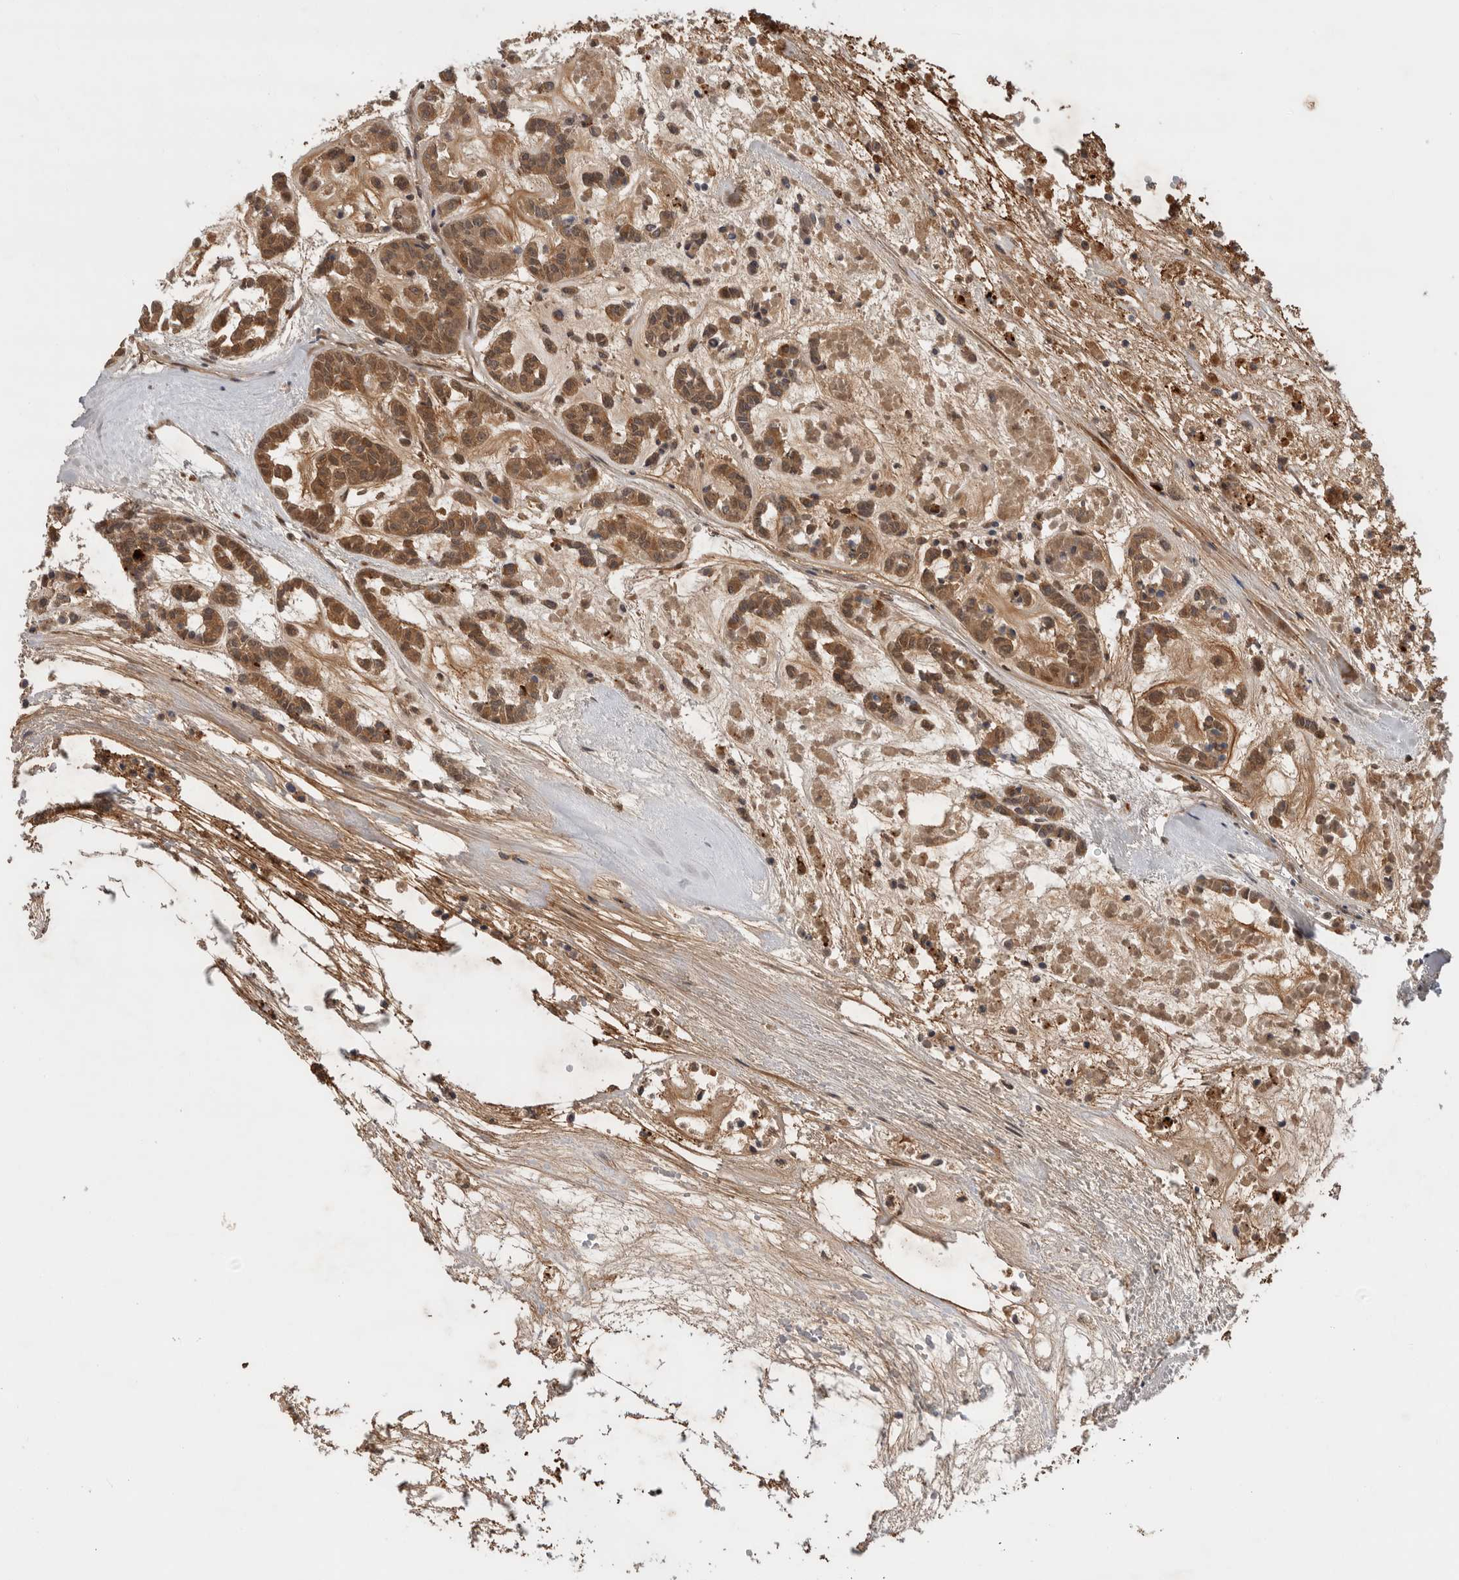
{"staining": {"intensity": "moderate", "quantity": ">75%", "location": "cytoplasmic/membranous"}, "tissue": "head and neck cancer", "cell_type": "Tumor cells", "image_type": "cancer", "snomed": [{"axis": "morphology", "description": "Adenocarcinoma, NOS"}, {"axis": "morphology", "description": "Adenoma, NOS"}, {"axis": "topography", "description": "Head-Neck"}], "caption": "A medium amount of moderate cytoplasmic/membranous staining is seen in approximately >75% of tumor cells in adenoma (head and neck) tissue.", "gene": "DCAF8", "patient": {"sex": "female", "age": 55}}